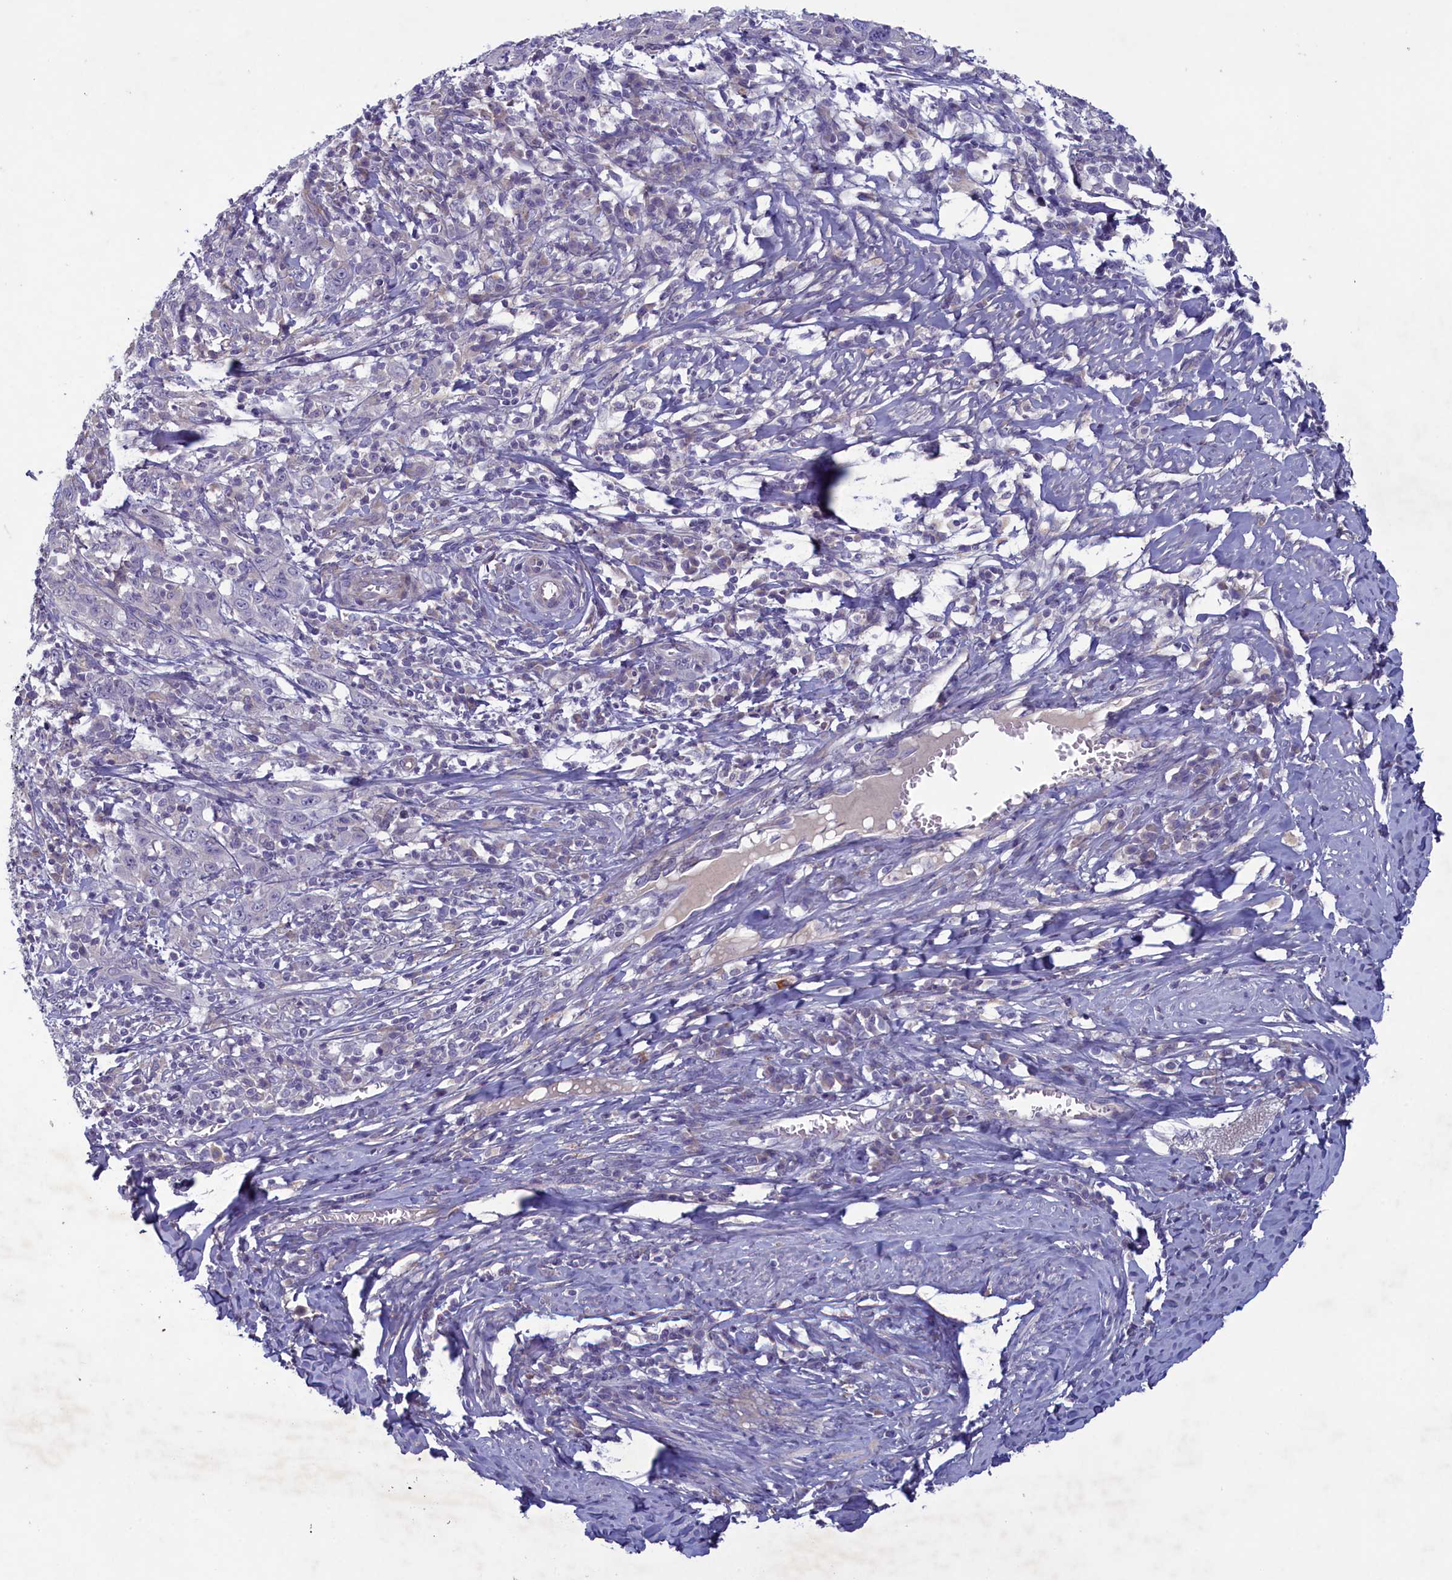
{"staining": {"intensity": "negative", "quantity": "none", "location": "none"}, "tissue": "cervical cancer", "cell_type": "Tumor cells", "image_type": "cancer", "snomed": [{"axis": "morphology", "description": "Squamous cell carcinoma, NOS"}, {"axis": "topography", "description": "Cervix"}], "caption": "High power microscopy histopathology image of an IHC micrograph of squamous cell carcinoma (cervical), revealing no significant positivity in tumor cells.", "gene": "PLEKHG6", "patient": {"sex": "female", "age": 46}}